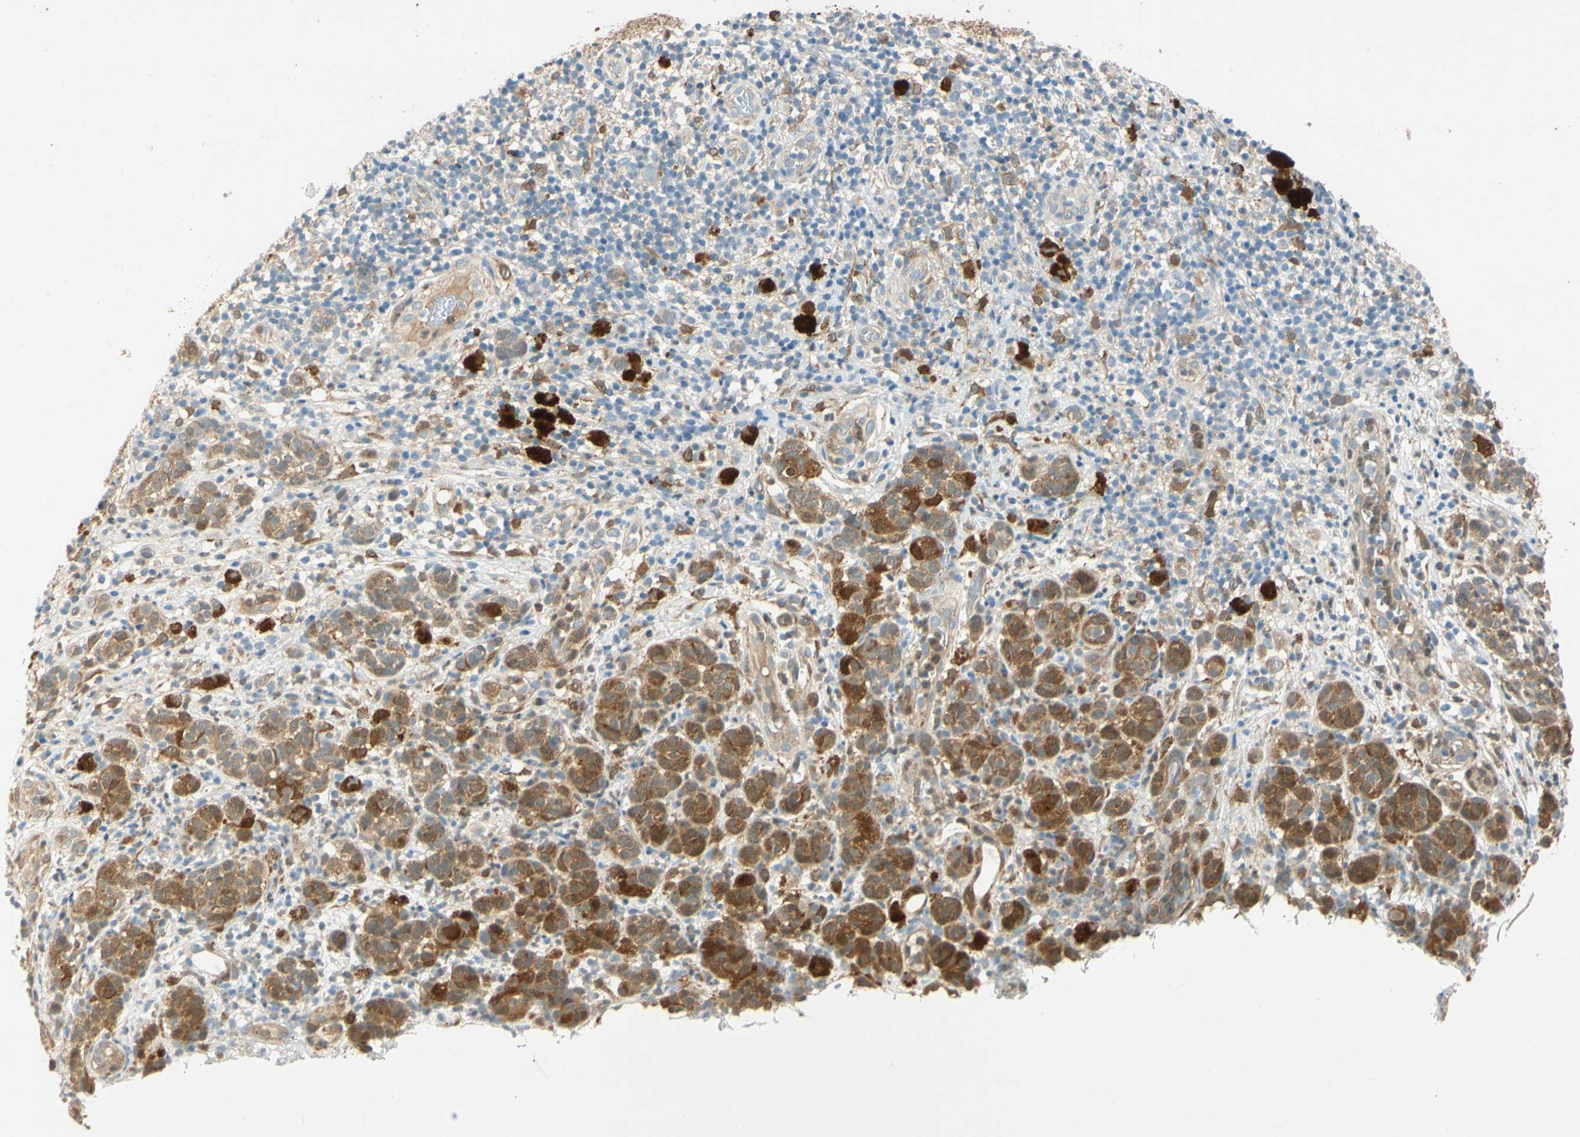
{"staining": {"intensity": "strong", "quantity": ">75%", "location": "cytoplasmic/membranous"}, "tissue": "melanoma", "cell_type": "Tumor cells", "image_type": "cancer", "snomed": [{"axis": "morphology", "description": "Malignant melanoma, NOS"}, {"axis": "topography", "description": "Skin"}], "caption": "Malignant melanoma stained for a protein (brown) reveals strong cytoplasmic/membranous positive staining in about >75% of tumor cells.", "gene": "WIPI1", "patient": {"sex": "male", "age": 64}}